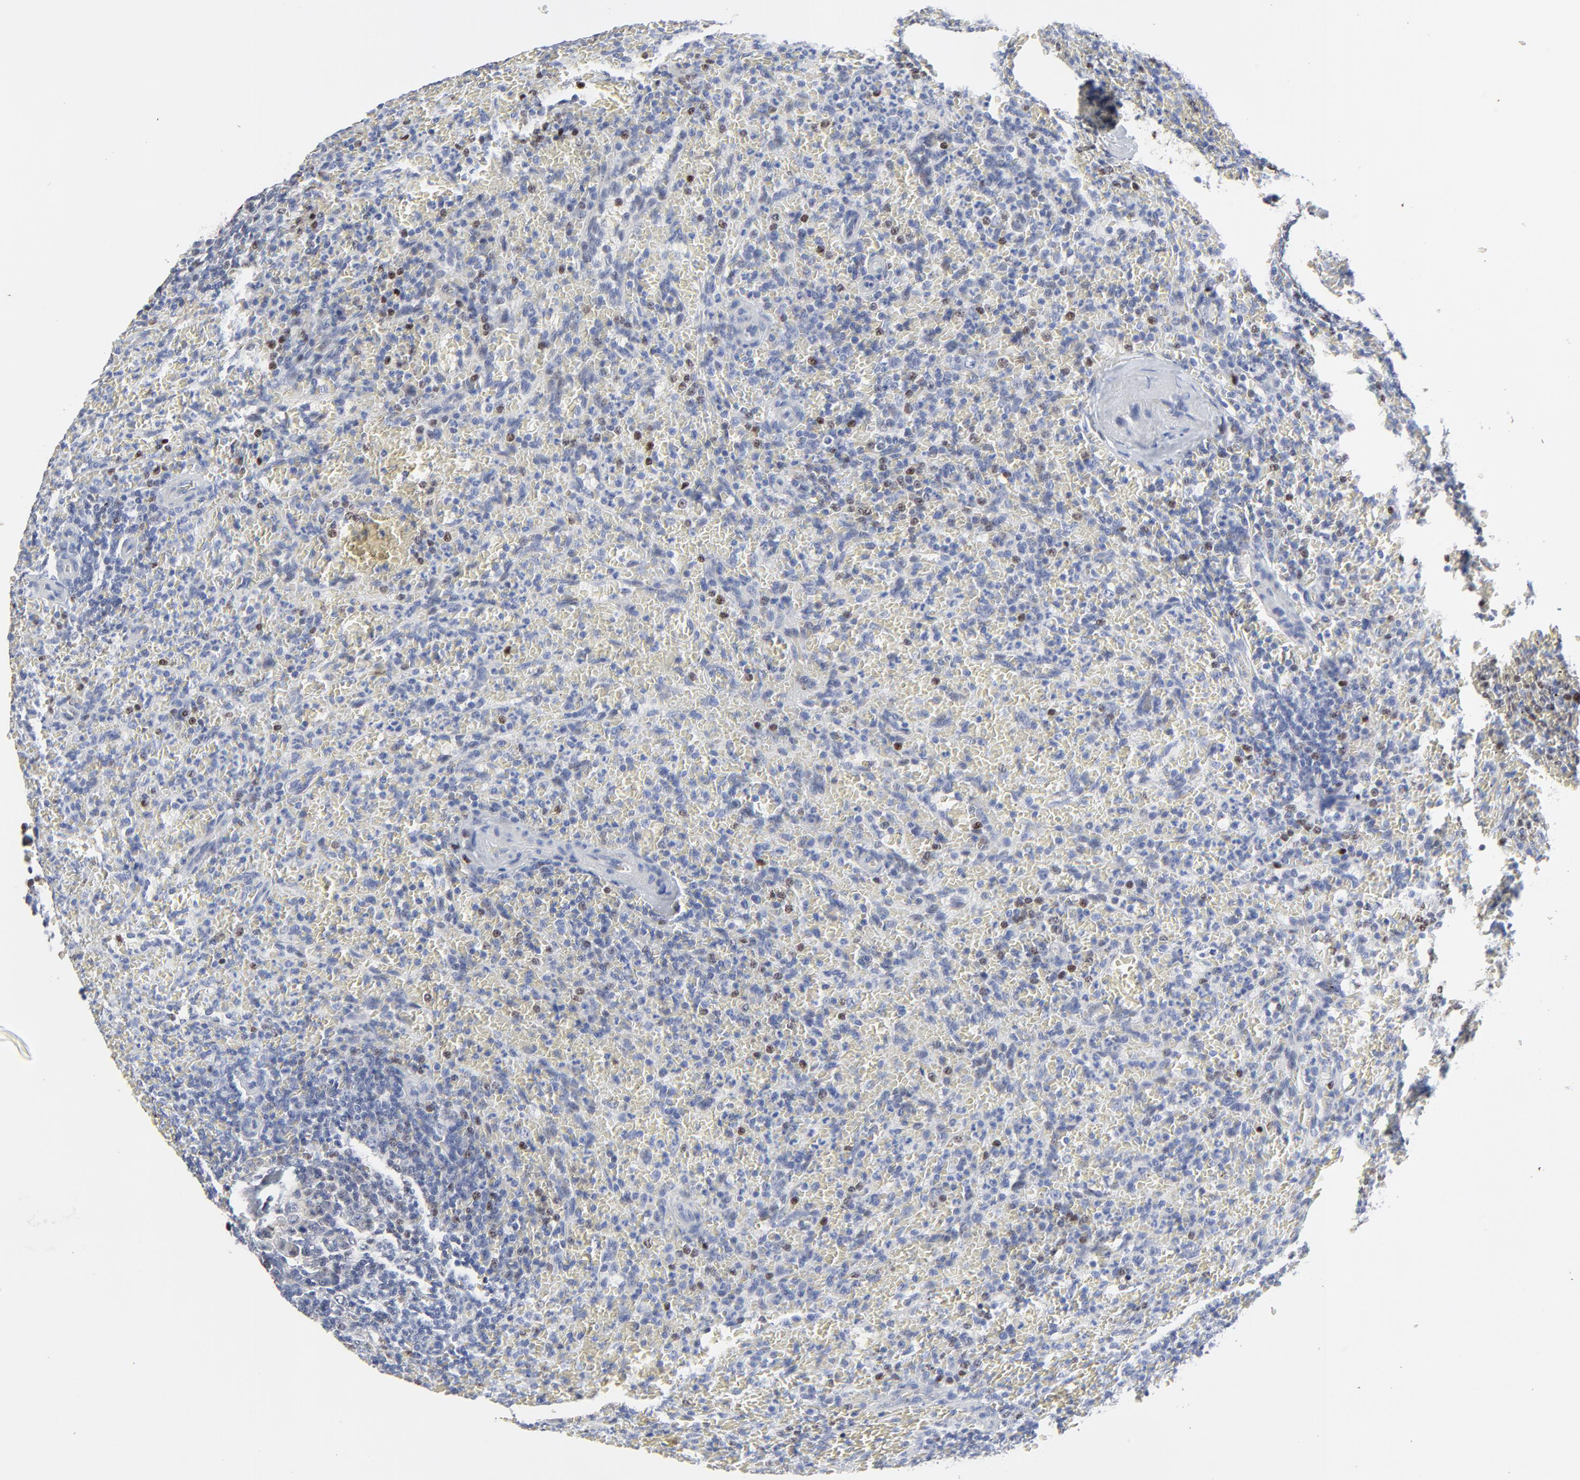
{"staining": {"intensity": "moderate", "quantity": "<25%", "location": "nuclear"}, "tissue": "lymphoma", "cell_type": "Tumor cells", "image_type": "cancer", "snomed": [{"axis": "morphology", "description": "Malignant lymphoma, non-Hodgkin's type, Low grade"}, {"axis": "topography", "description": "Spleen"}], "caption": "Moderate nuclear expression is seen in approximately <25% of tumor cells in lymphoma. The staining was performed using DAB, with brown indicating positive protein expression. Nuclei are stained blue with hematoxylin.", "gene": "LNX1", "patient": {"sex": "female", "age": 64}}